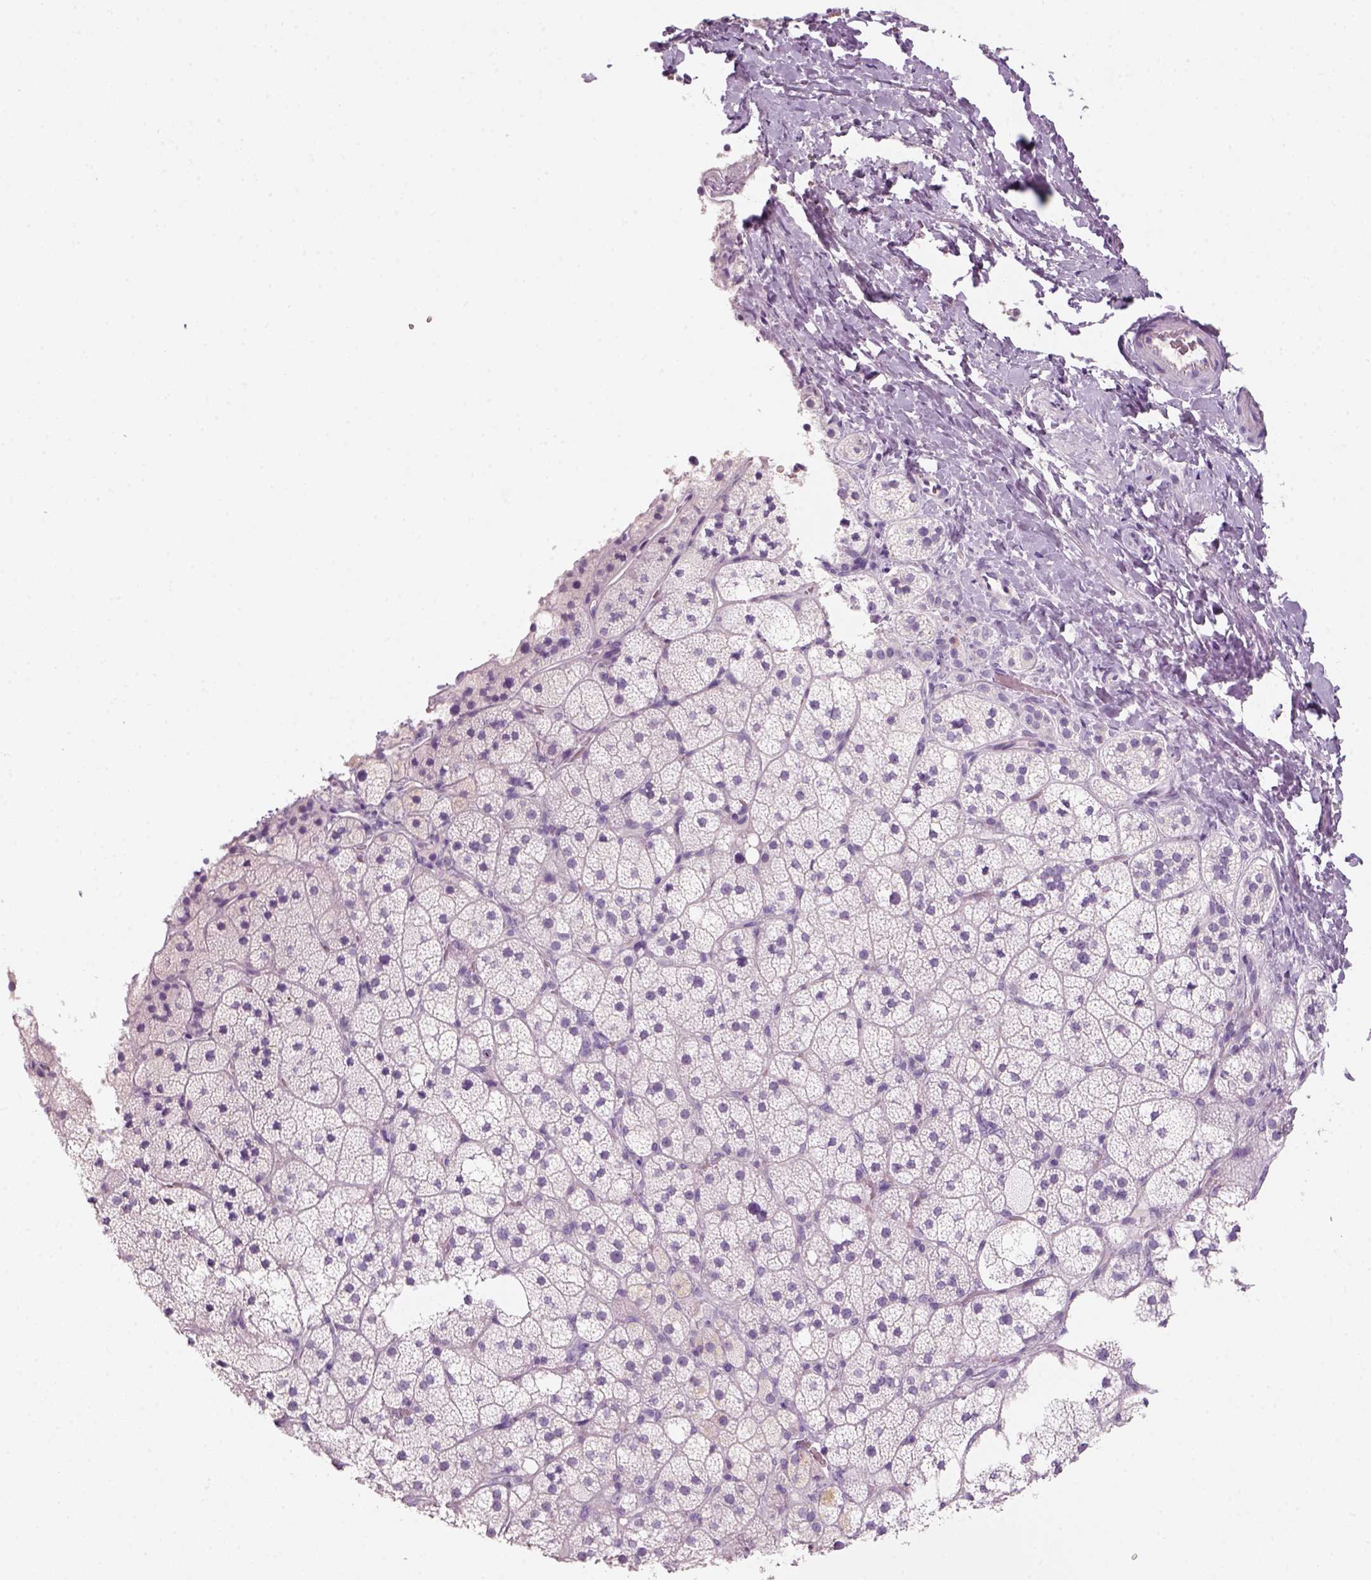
{"staining": {"intensity": "negative", "quantity": "none", "location": "none"}, "tissue": "adrenal gland", "cell_type": "Glandular cells", "image_type": "normal", "snomed": [{"axis": "morphology", "description": "Normal tissue, NOS"}, {"axis": "topography", "description": "Adrenal gland"}], "caption": "Immunohistochemistry histopathology image of normal human adrenal gland stained for a protein (brown), which demonstrates no positivity in glandular cells. (Brightfield microscopy of DAB IHC at high magnification).", "gene": "KRT25", "patient": {"sex": "male", "age": 53}}